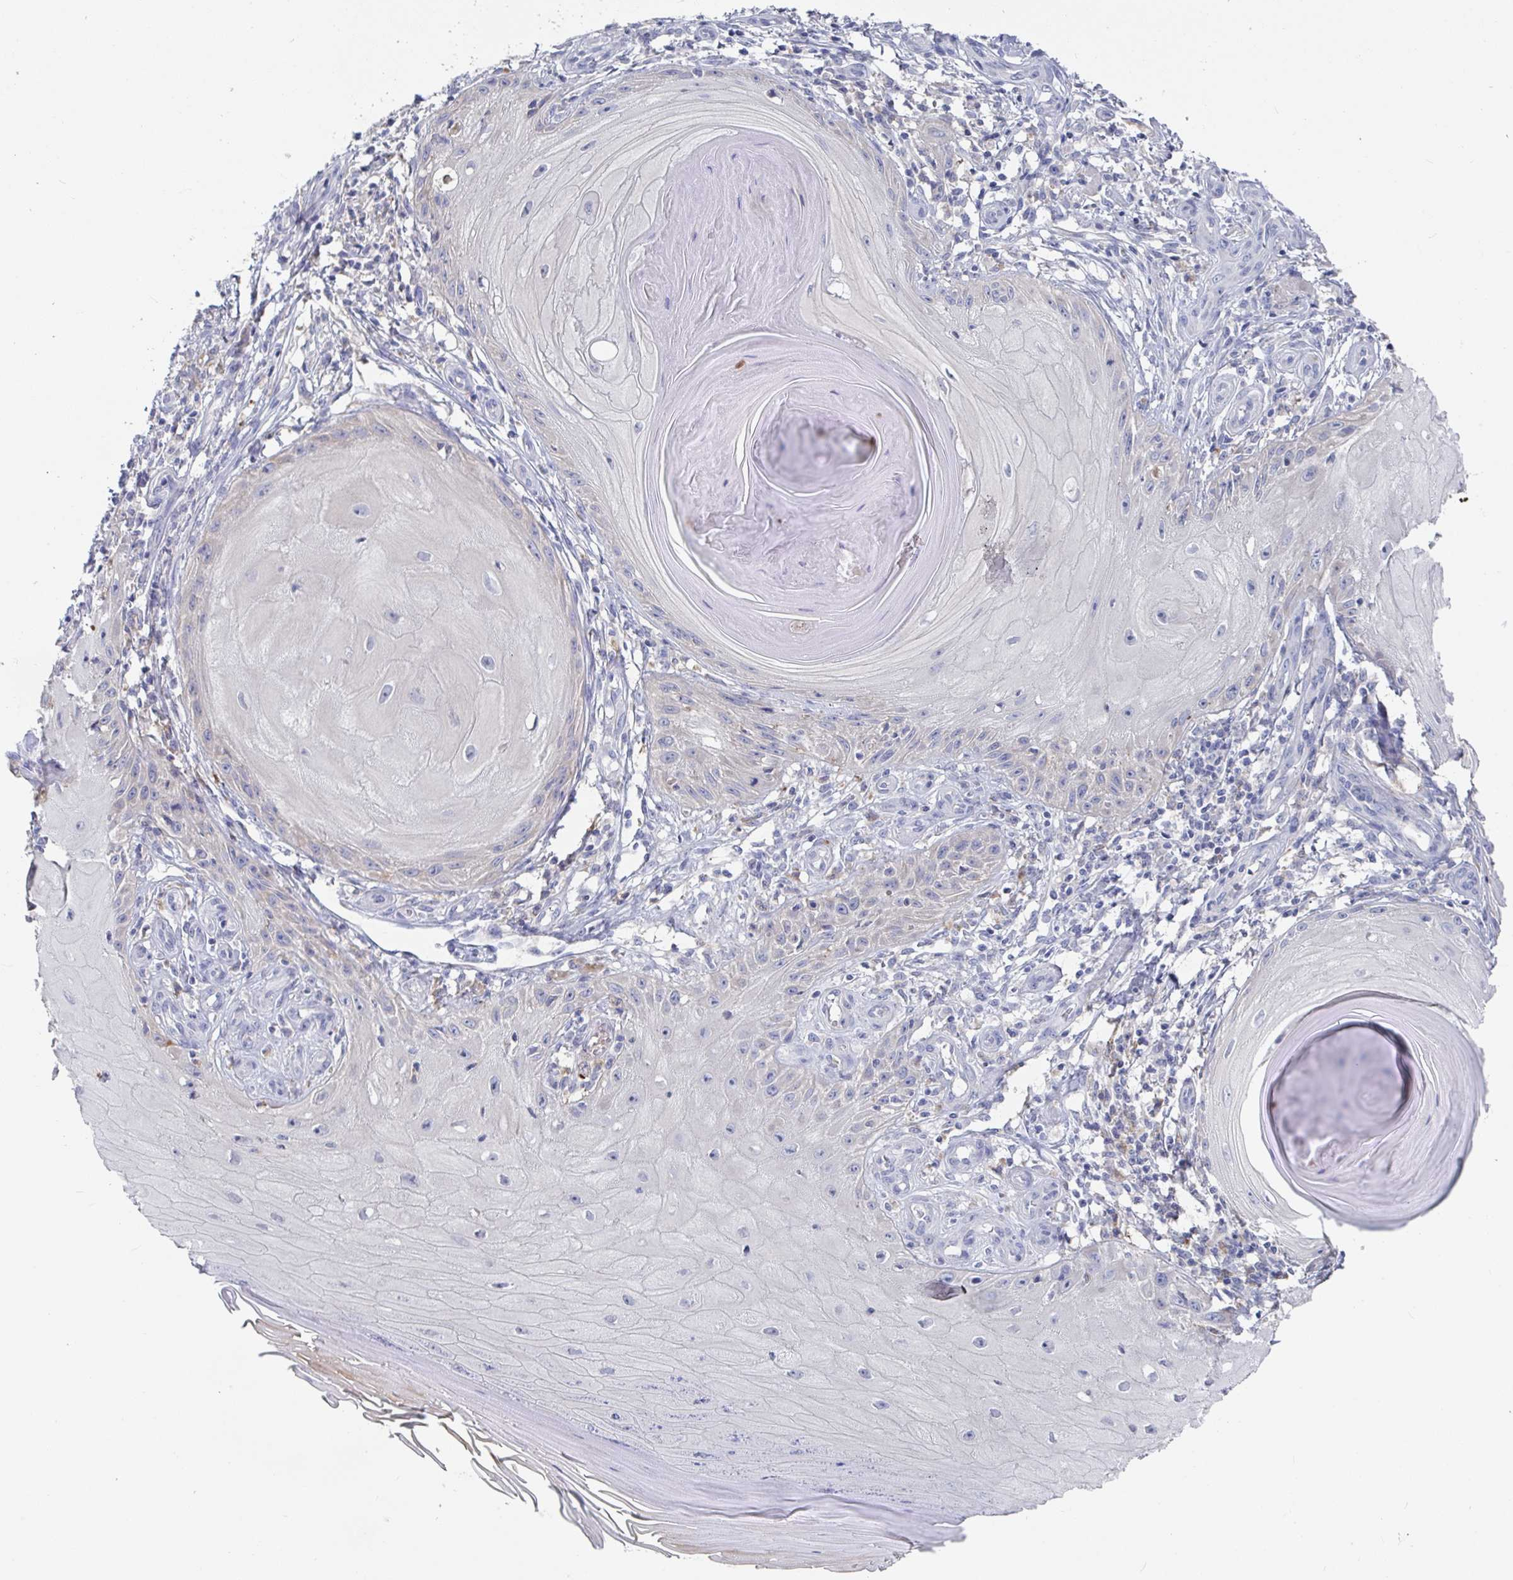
{"staining": {"intensity": "negative", "quantity": "none", "location": "none"}, "tissue": "skin cancer", "cell_type": "Tumor cells", "image_type": "cancer", "snomed": [{"axis": "morphology", "description": "Squamous cell carcinoma, NOS"}, {"axis": "topography", "description": "Skin"}], "caption": "High magnification brightfield microscopy of skin cancer (squamous cell carcinoma) stained with DAB (3,3'-diaminobenzidine) (brown) and counterstained with hematoxylin (blue): tumor cells show no significant positivity.", "gene": "GPR148", "patient": {"sex": "female", "age": 77}}